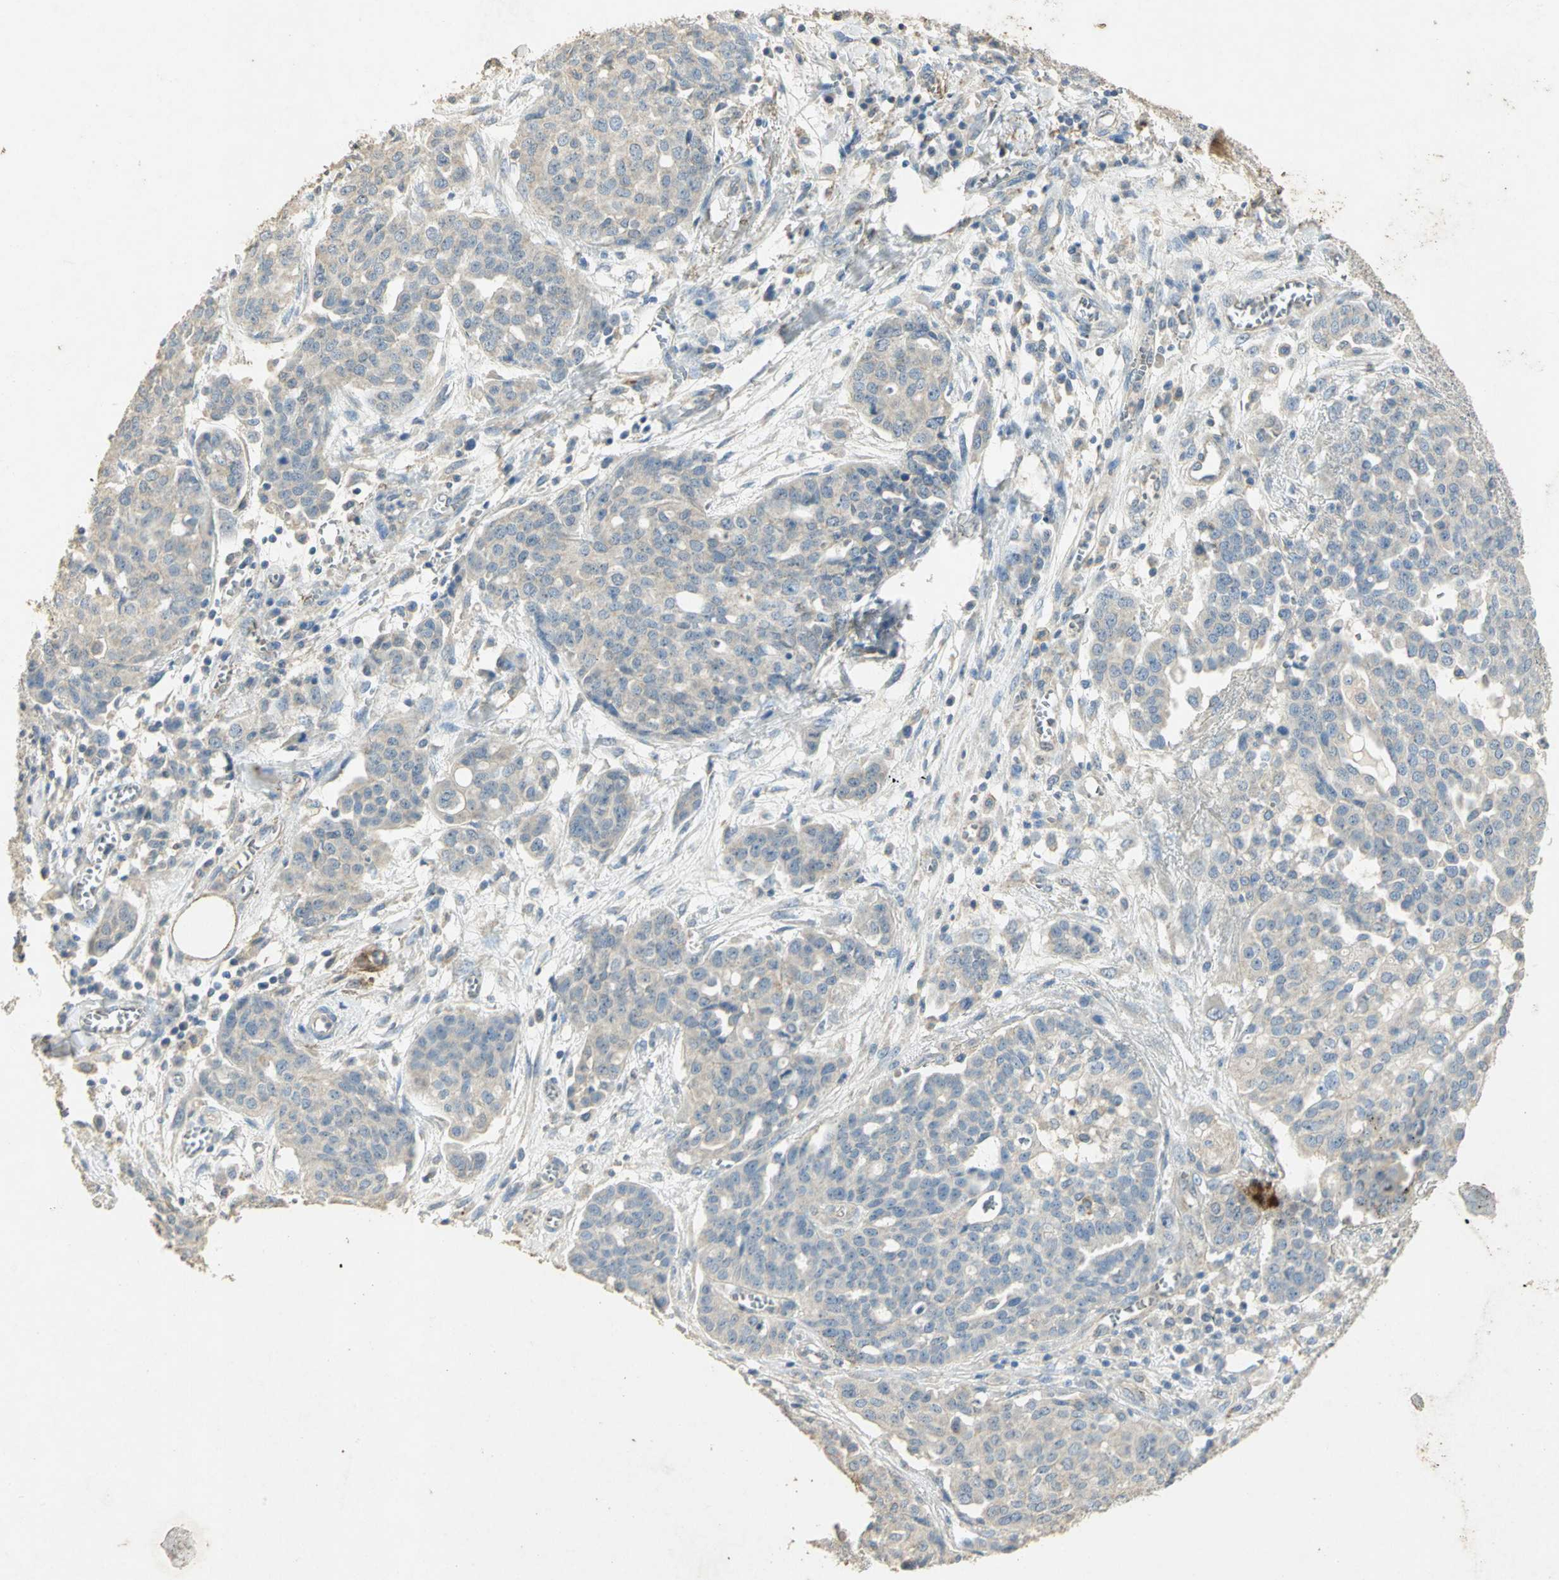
{"staining": {"intensity": "weak", "quantity": "25%-75%", "location": "cytoplasmic/membranous"}, "tissue": "ovarian cancer", "cell_type": "Tumor cells", "image_type": "cancer", "snomed": [{"axis": "morphology", "description": "Cystadenocarcinoma, serous, NOS"}, {"axis": "topography", "description": "Soft tissue"}, {"axis": "topography", "description": "Ovary"}], "caption": "This image shows ovarian cancer stained with IHC to label a protein in brown. The cytoplasmic/membranous of tumor cells show weak positivity for the protein. Nuclei are counter-stained blue.", "gene": "ASB9", "patient": {"sex": "female", "age": 57}}